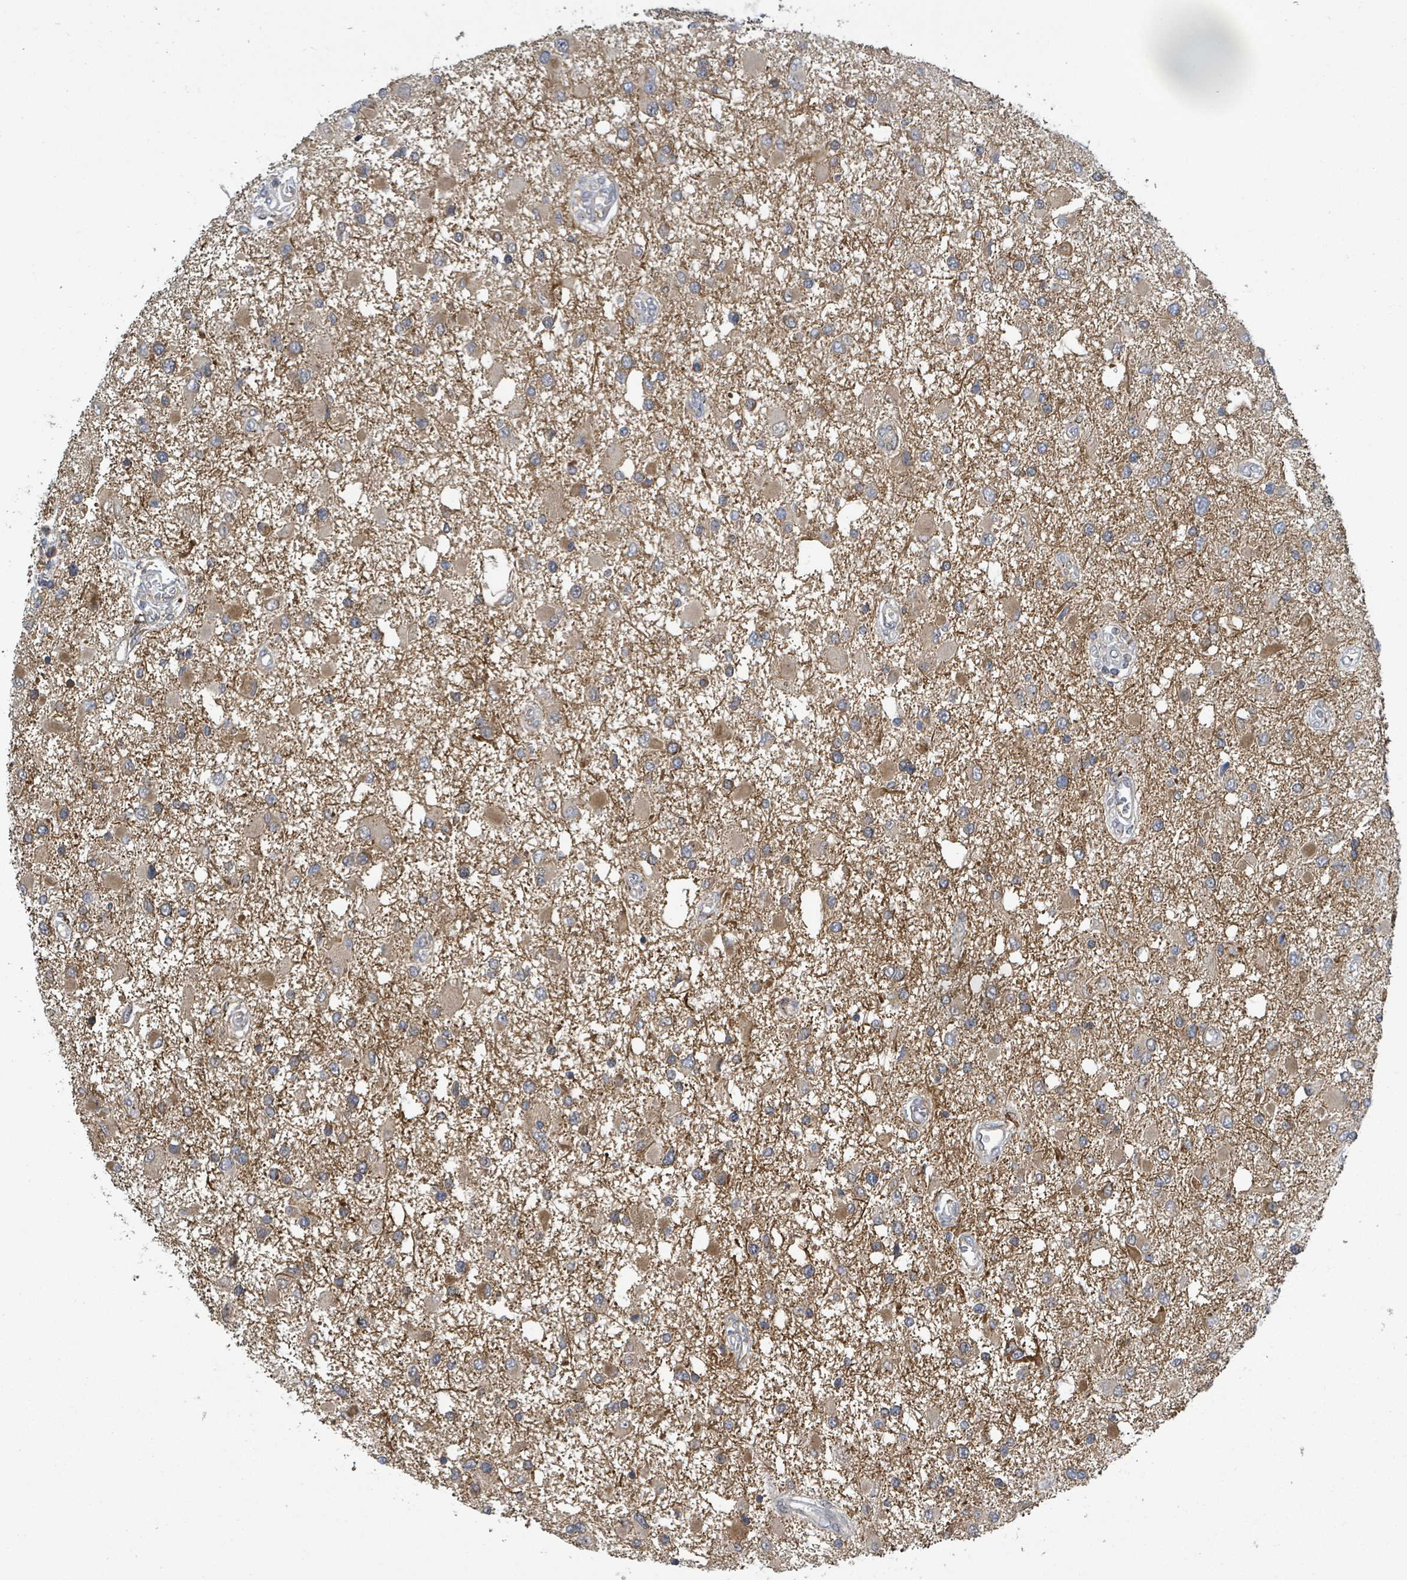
{"staining": {"intensity": "moderate", "quantity": "25%-75%", "location": "cytoplasmic/membranous"}, "tissue": "glioma", "cell_type": "Tumor cells", "image_type": "cancer", "snomed": [{"axis": "morphology", "description": "Glioma, malignant, High grade"}, {"axis": "topography", "description": "Brain"}], "caption": "Protein expression analysis of glioma displays moderate cytoplasmic/membranous positivity in about 25%-75% of tumor cells. (DAB IHC with brightfield microscopy, high magnification).", "gene": "CCDC121", "patient": {"sex": "male", "age": 53}}